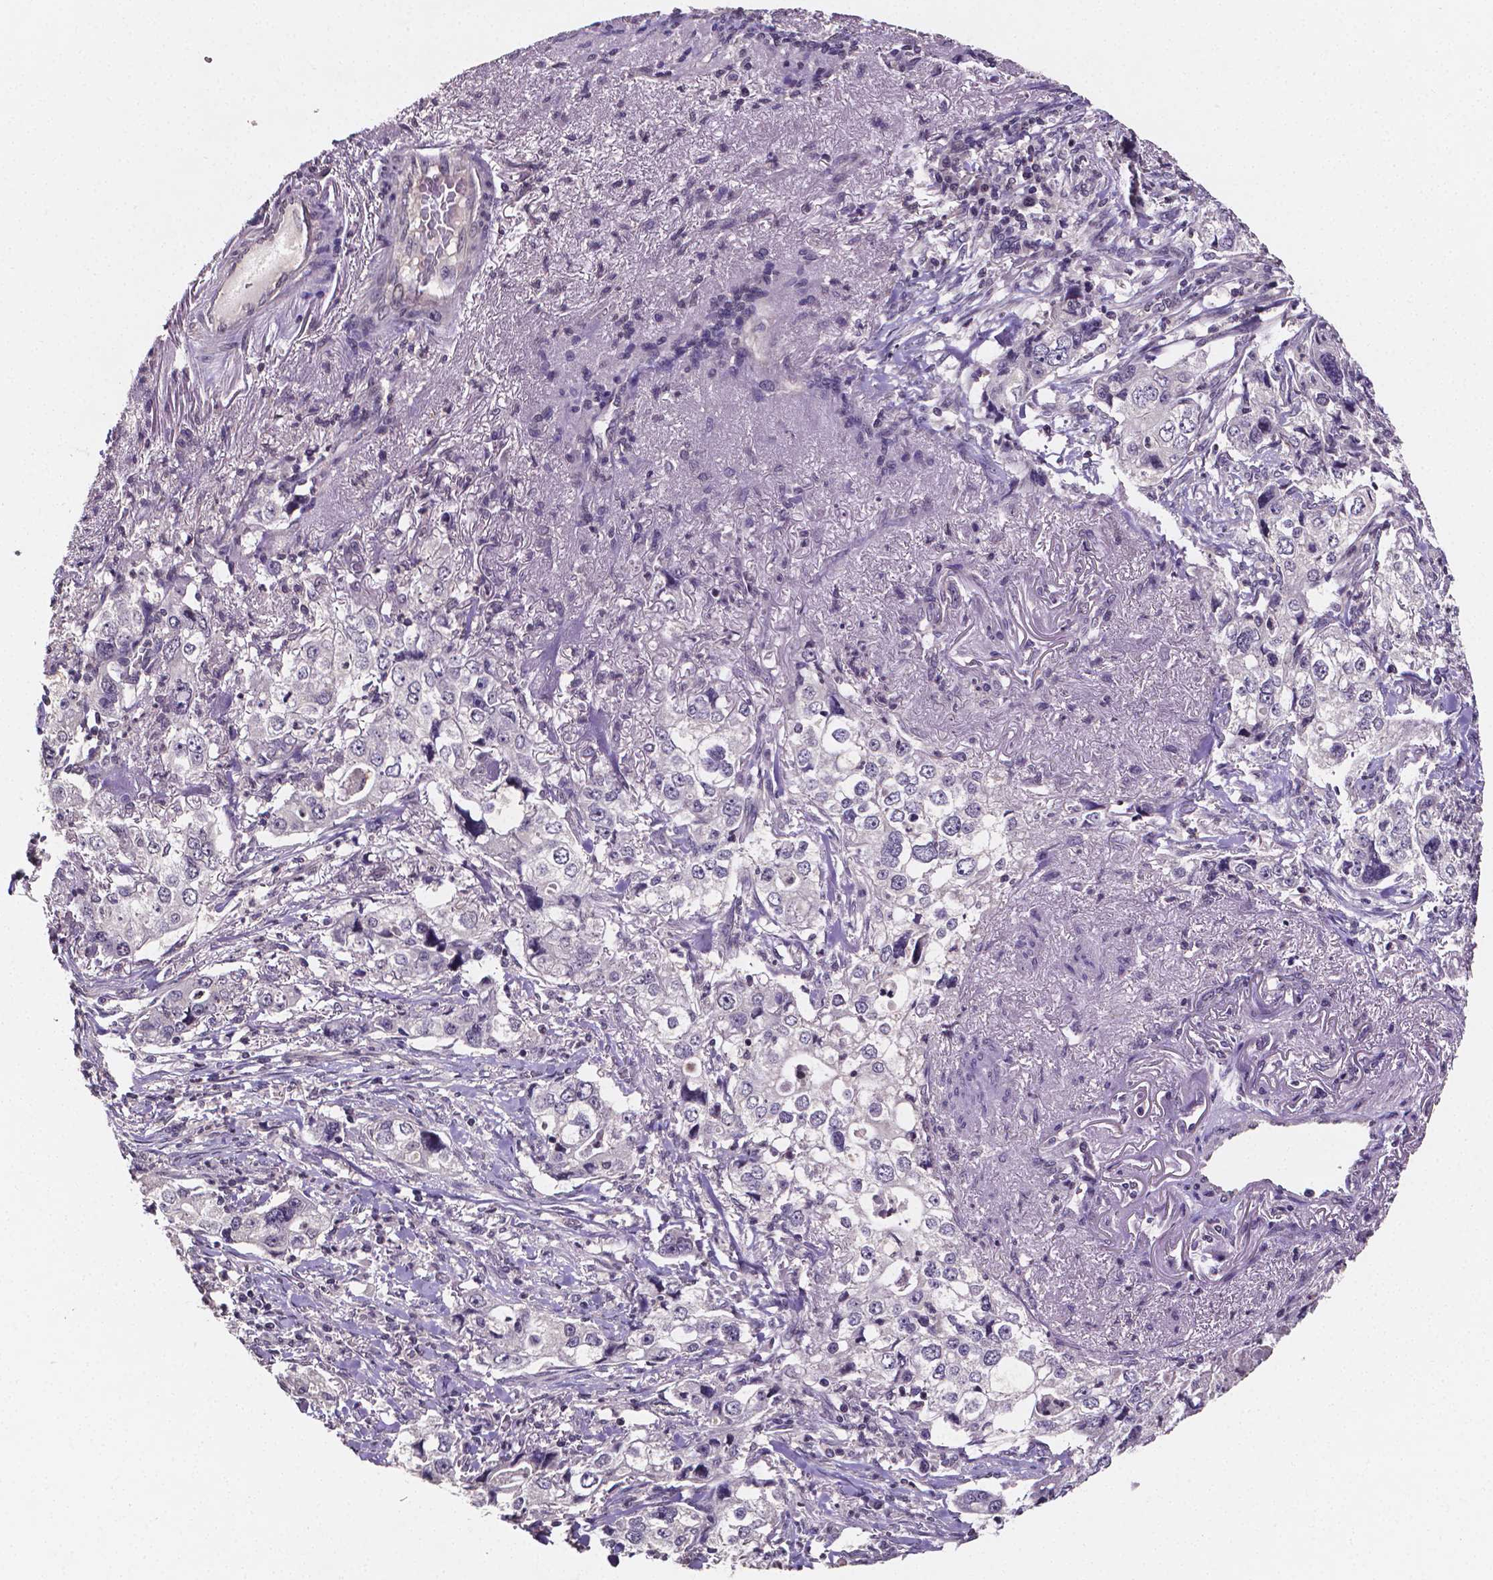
{"staining": {"intensity": "negative", "quantity": "none", "location": "none"}, "tissue": "stomach cancer", "cell_type": "Tumor cells", "image_type": "cancer", "snomed": [{"axis": "morphology", "description": "Adenocarcinoma, NOS"}, {"axis": "topography", "description": "Stomach, upper"}], "caption": "Protein analysis of stomach cancer (adenocarcinoma) reveals no significant positivity in tumor cells. (Stains: DAB IHC with hematoxylin counter stain, Microscopy: brightfield microscopy at high magnification).", "gene": "NRGN", "patient": {"sex": "male", "age": 75}}